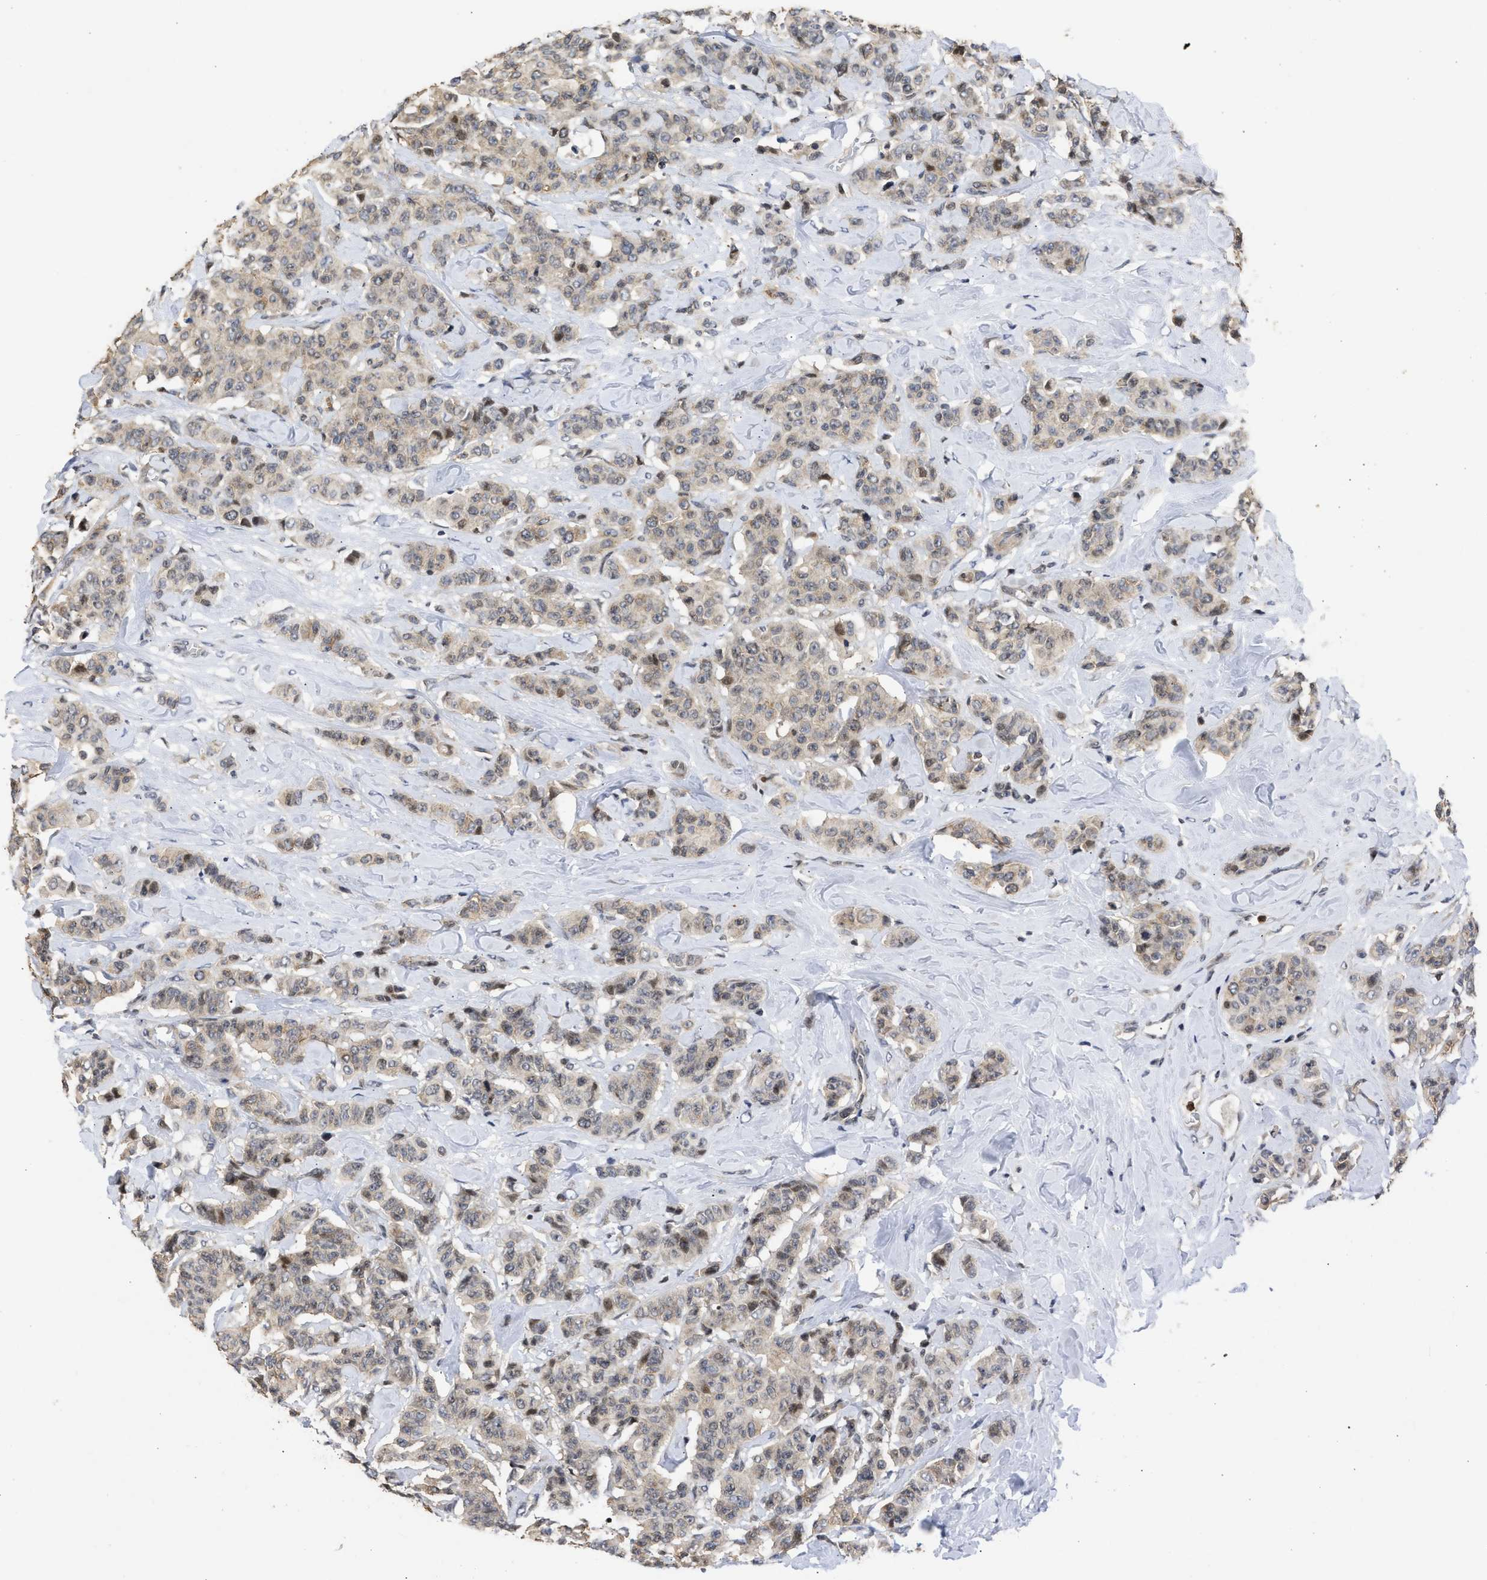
{"staining": {"intensity": "weak", "quantity": ">75%", "location": "cytoplasmic/membranous"}, "tissue": "breast cancer", "cell_type": "Tumor cells", "image_type": "cancer", "snomed": [{"axis": "morphology", "description": "Normal tissue, NOS"}, {"axis": "morphology", "description": "Duct carcinoma"}, {"axis": "topography", "description": "Breast"}], "caption": "DAB immunohistochemical staining of human breast invasive ductal carcinoma displays weak cytoplasmic/membranous protein expression in about >75% of tumor cells. (brown staining indicates protein expression, while blue staining denotes nuclei).", "gene": "ENSG00000142539", "patient": {"sex": "female", "age": 40}}